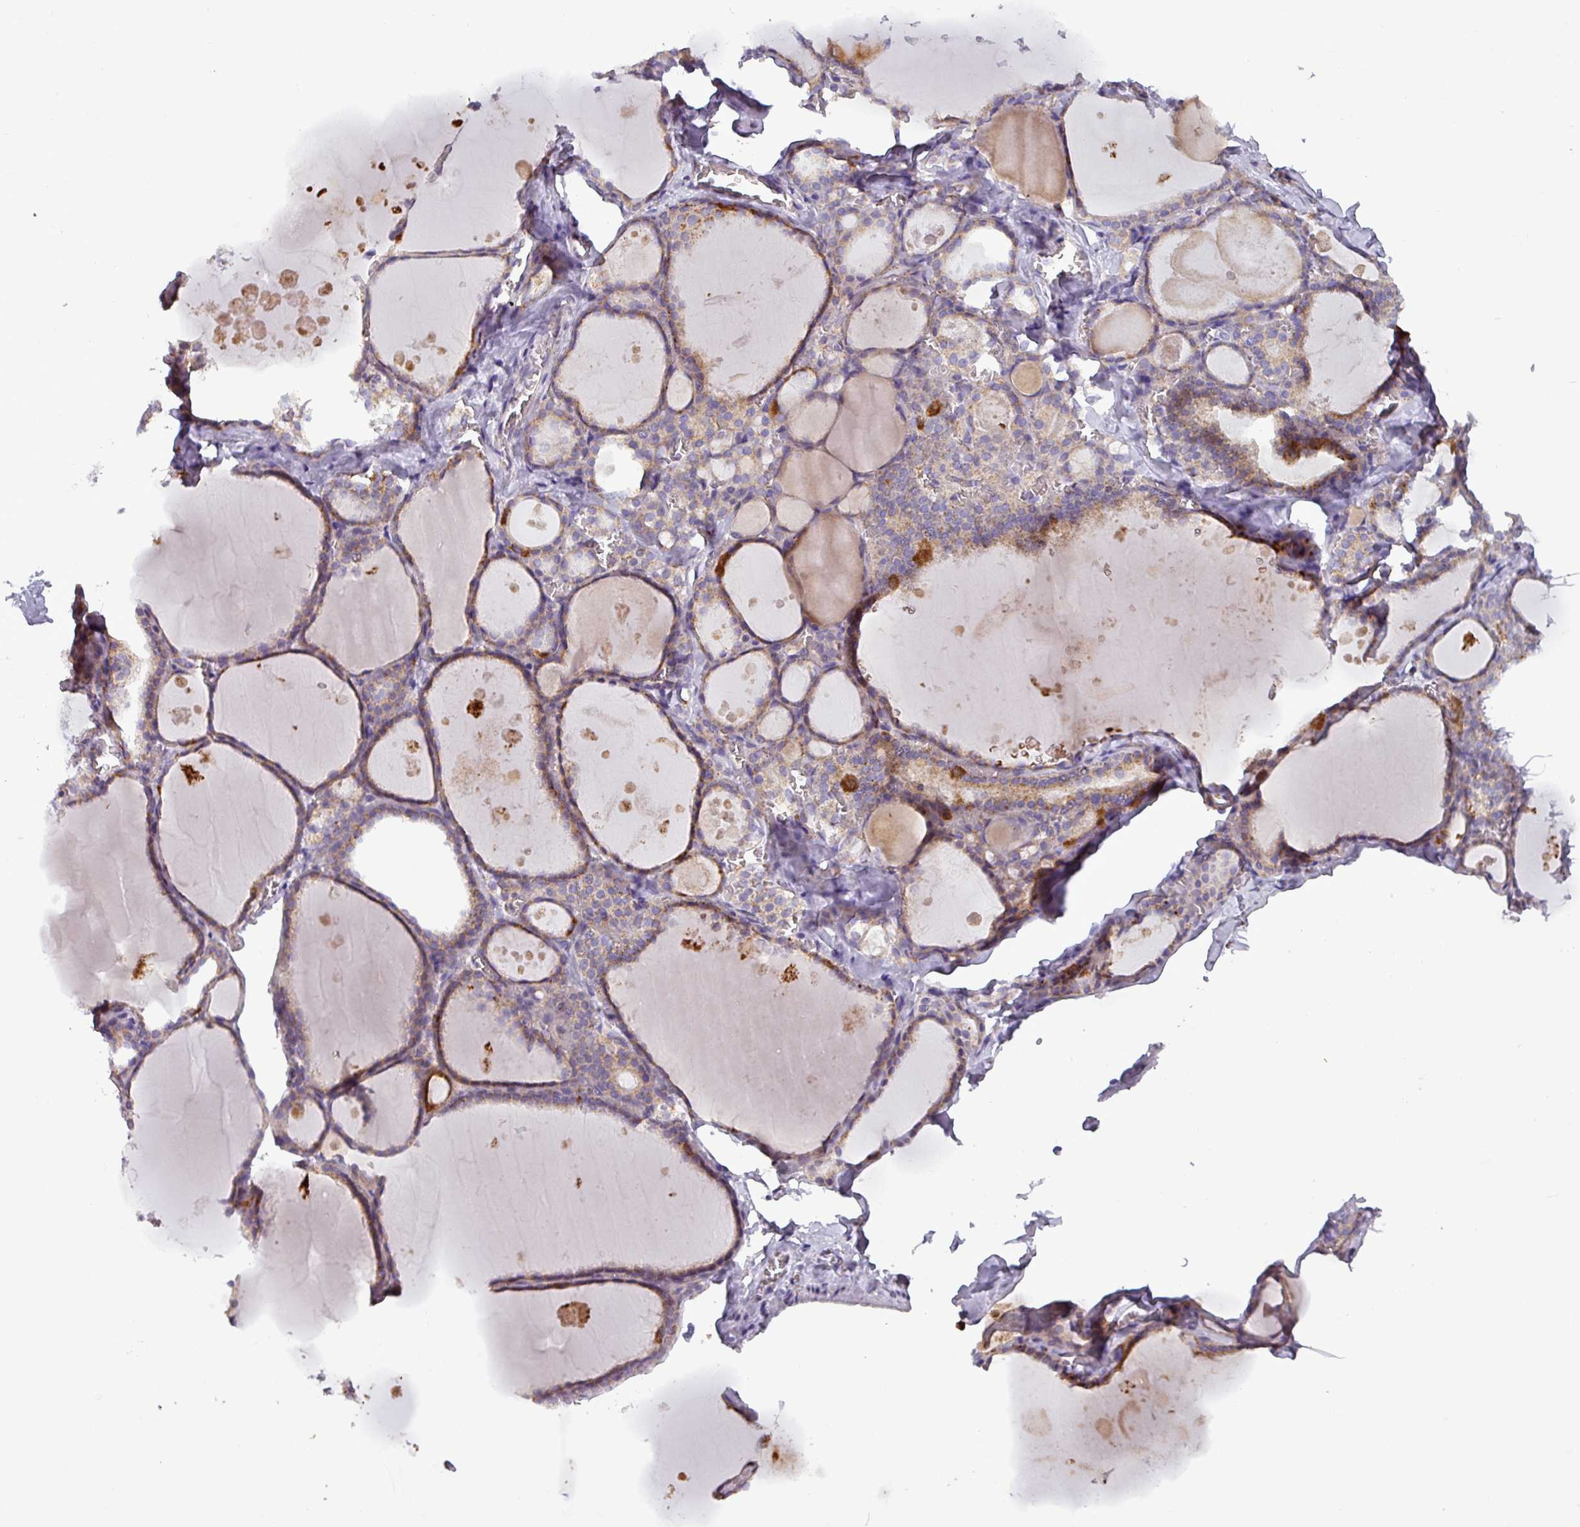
{"staining": {"intensity": "moderate", "quantity": ">75%", "location": "cytoplasmic/membranous"}, "tissue": "thyroid gland", "cell_type": "Glandular cells", "image_type": "normal", "snomed": [{"axis": "morphology", "description": "Normal tissue, NOS"}, {"axis": "topography", "description": "Thyroid gland"}], "caption": "Glandular cells show moderate cytoplasmic/membranous staining in approximately >75% of cells in benign thyroid gland. (DAB IHC with brightfield microscopy, high magnification).", "gene": "PNMA6A", "patient": {"sex": "male", "age": 56}}